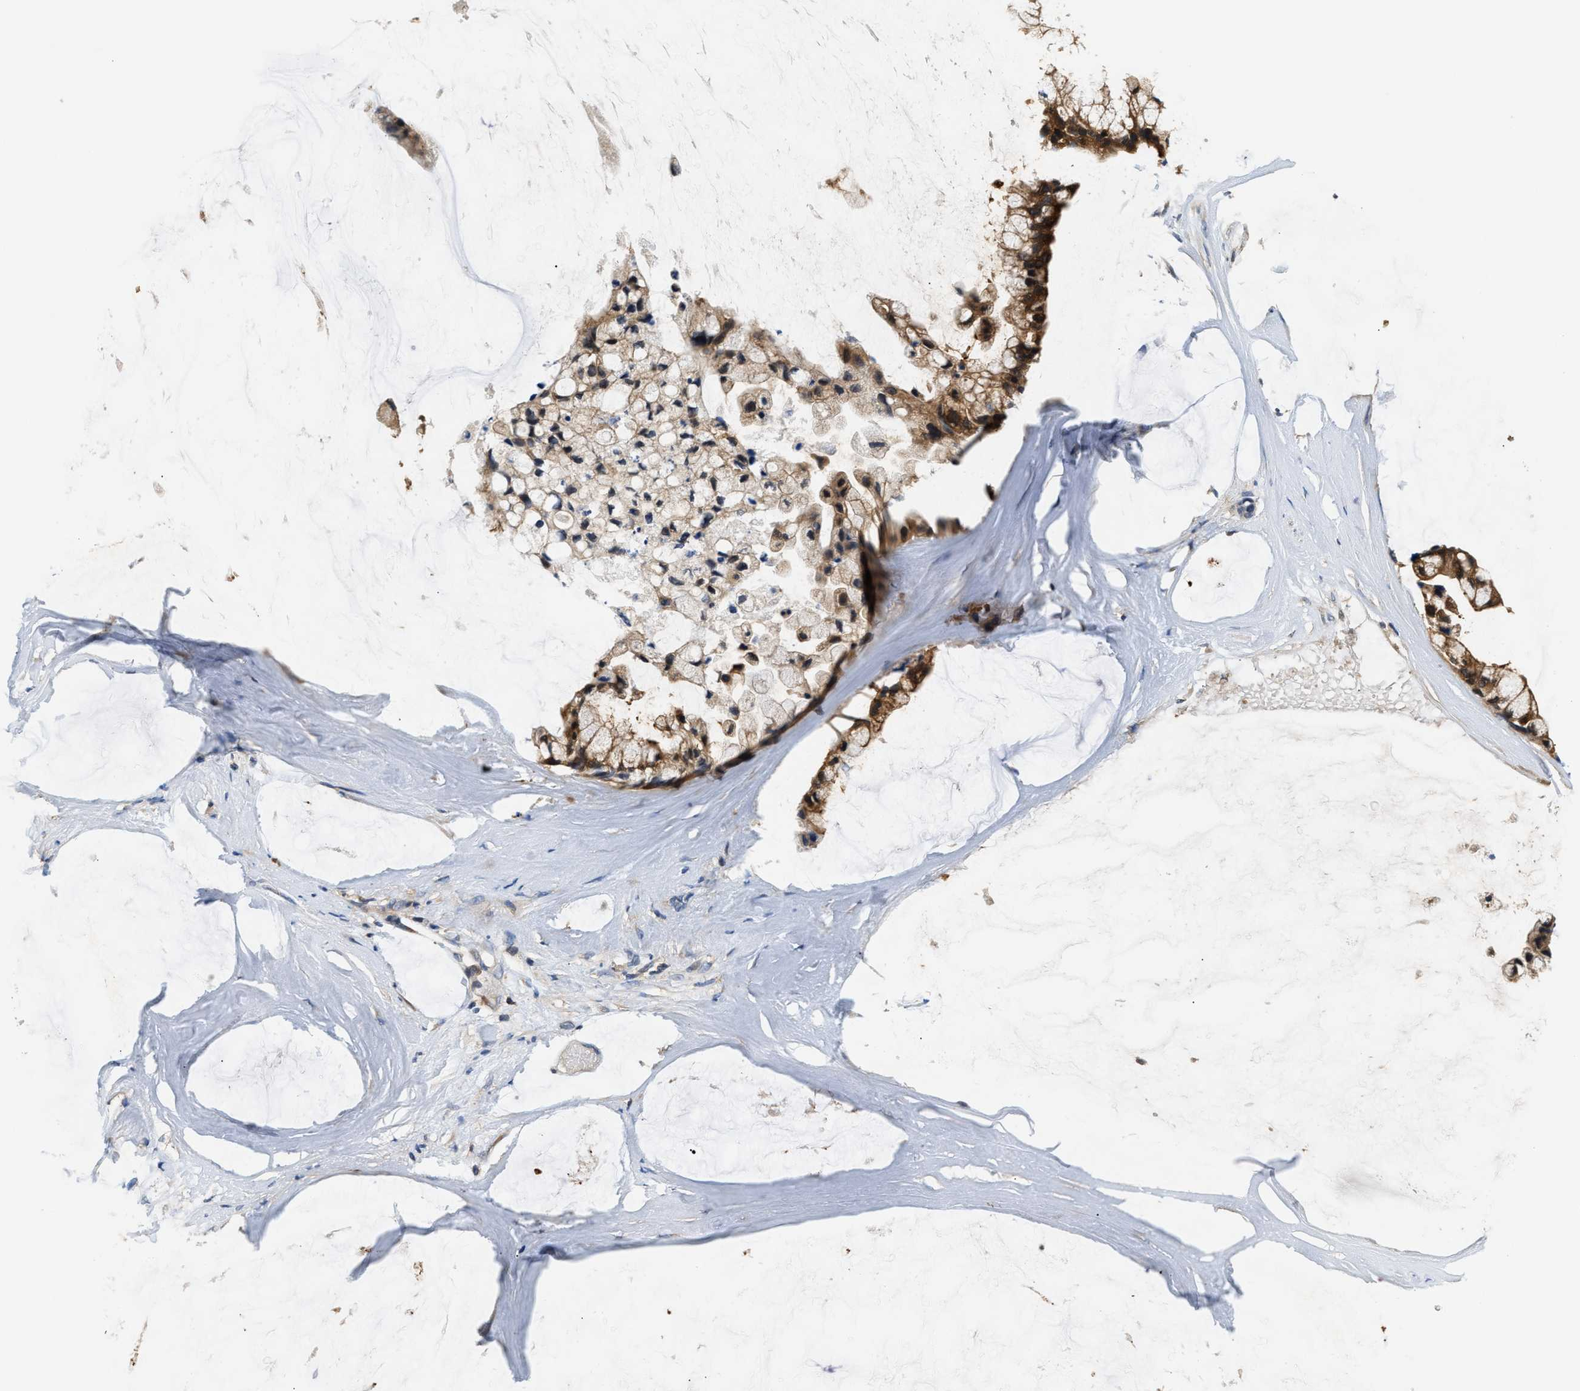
{"staining": {"intensity": "moderate", "quantity": ">75%", "location": "cytoplasmic/membranous"}, "tissue": "ovarian cancer", "cell_type": "Tumor cells", "image_type": "cancer", "snomed": [{"axis": "morphology", "description": "Cystadenocarcinoma, mucinous, NOS"}, {"axis": "topography", "description": "Ovary"}], "caption": "An immunohistochemistry histopathology image of neoplastic tissue is shown. Protein staining in brown highlights moderate cytoplasmic/membranous positivity in ovarian cancer (mucinous cystadenocarcinoma) within tumor cells.", "gene": "CCM2", "patient": {"sex": "female", "age": 39}}